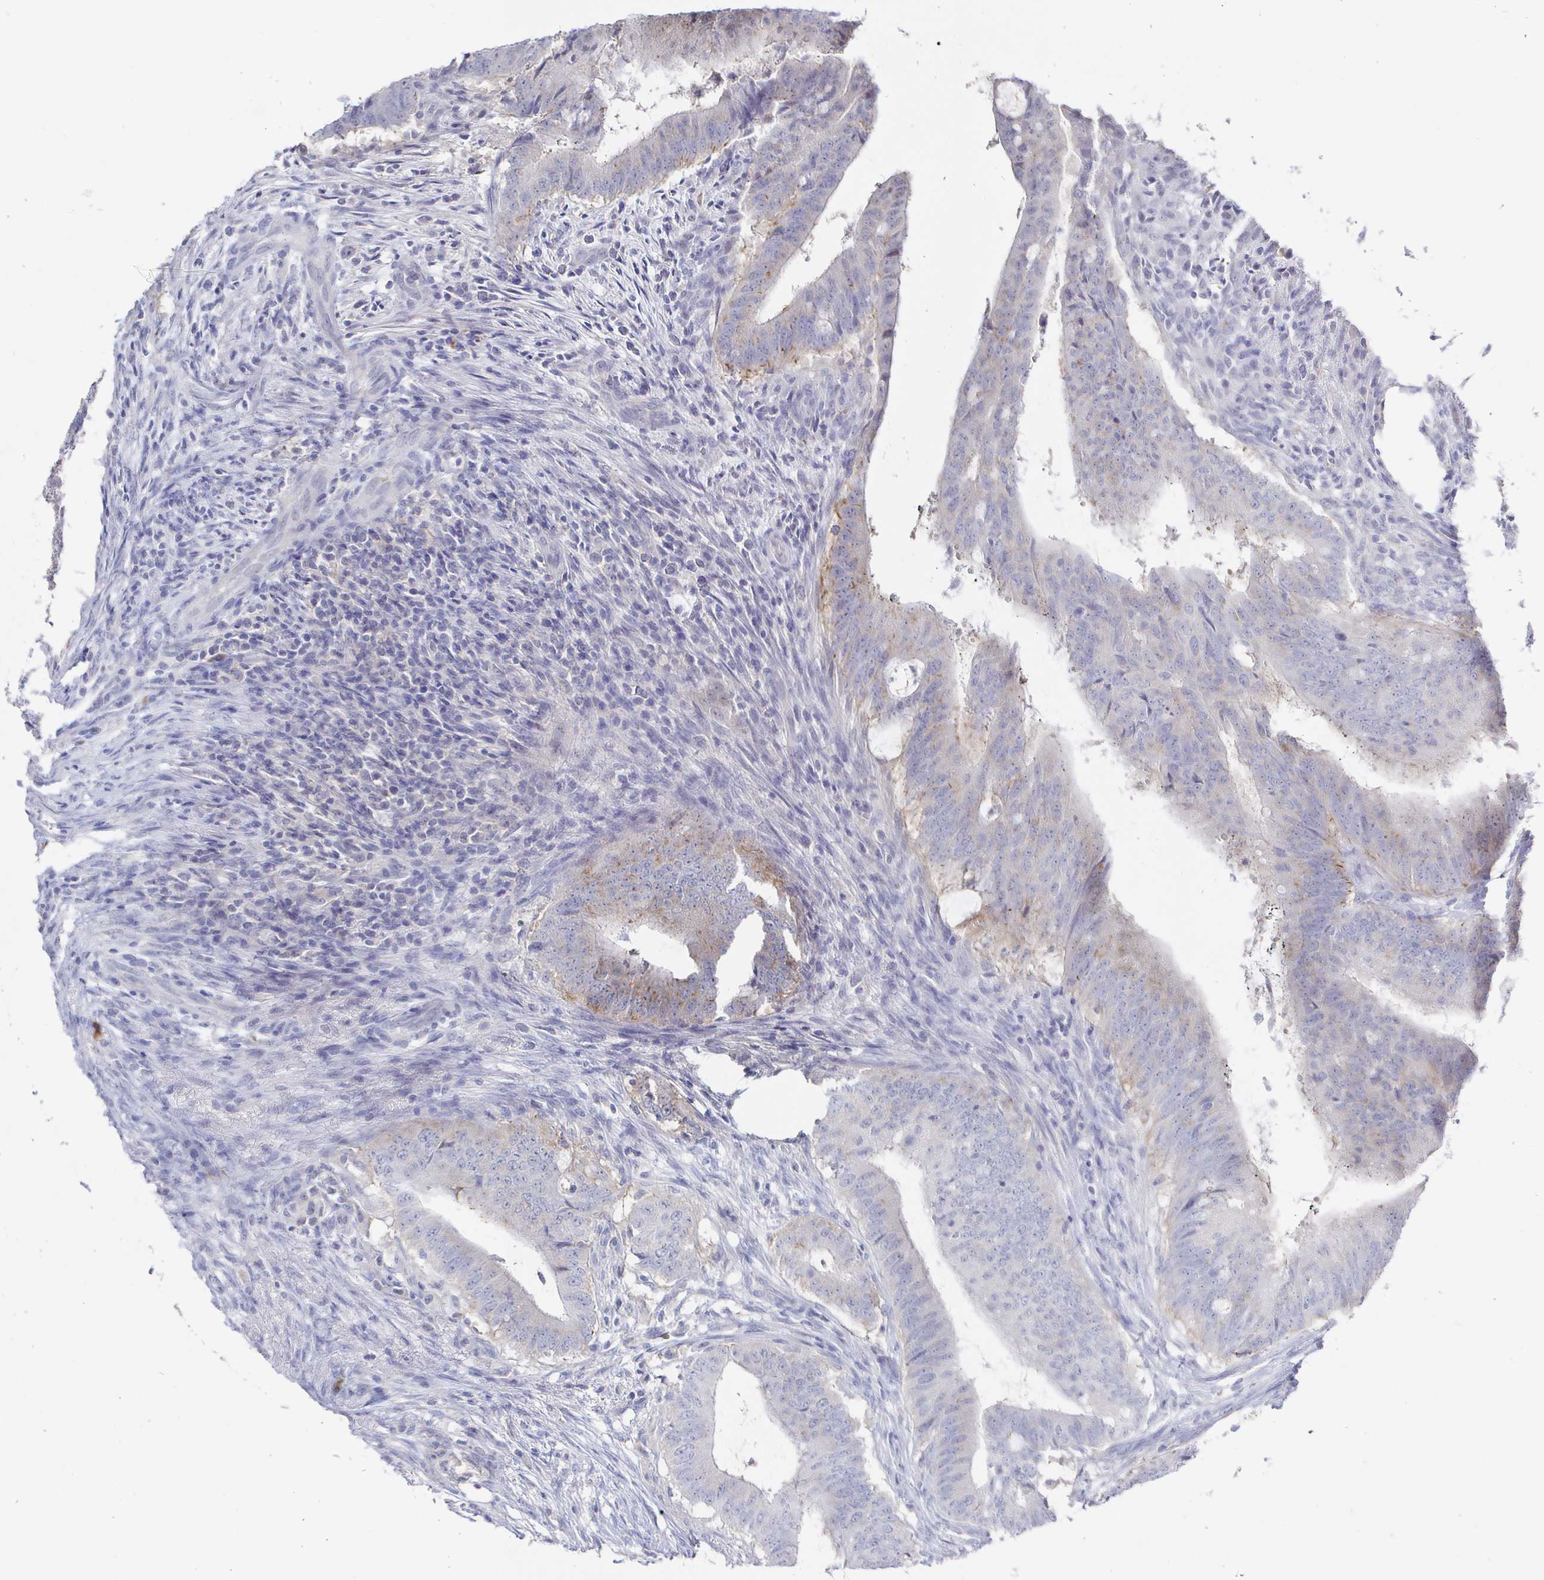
{"staining": {"intensity": "weak", "quantity": "<25%", "location": "cytoplasmic/membranous"}, "tissue": "colorectal cancer", "cell_type": "Tumor cells", "image_type": "cancer", "snomed": [{"axis": "morphology", "description": "Adenocarcinoma, NOS"}, {"axis": "topography", "description": "Colon"}], "caption": "Immunohistochemistry micrograph of adenocarcinoma (colorectal) stained for a protein (brown), which displays no positivity in tumor cells.", "gene": "LRRC23", "patient": {"sex": "female", "age": 43}}